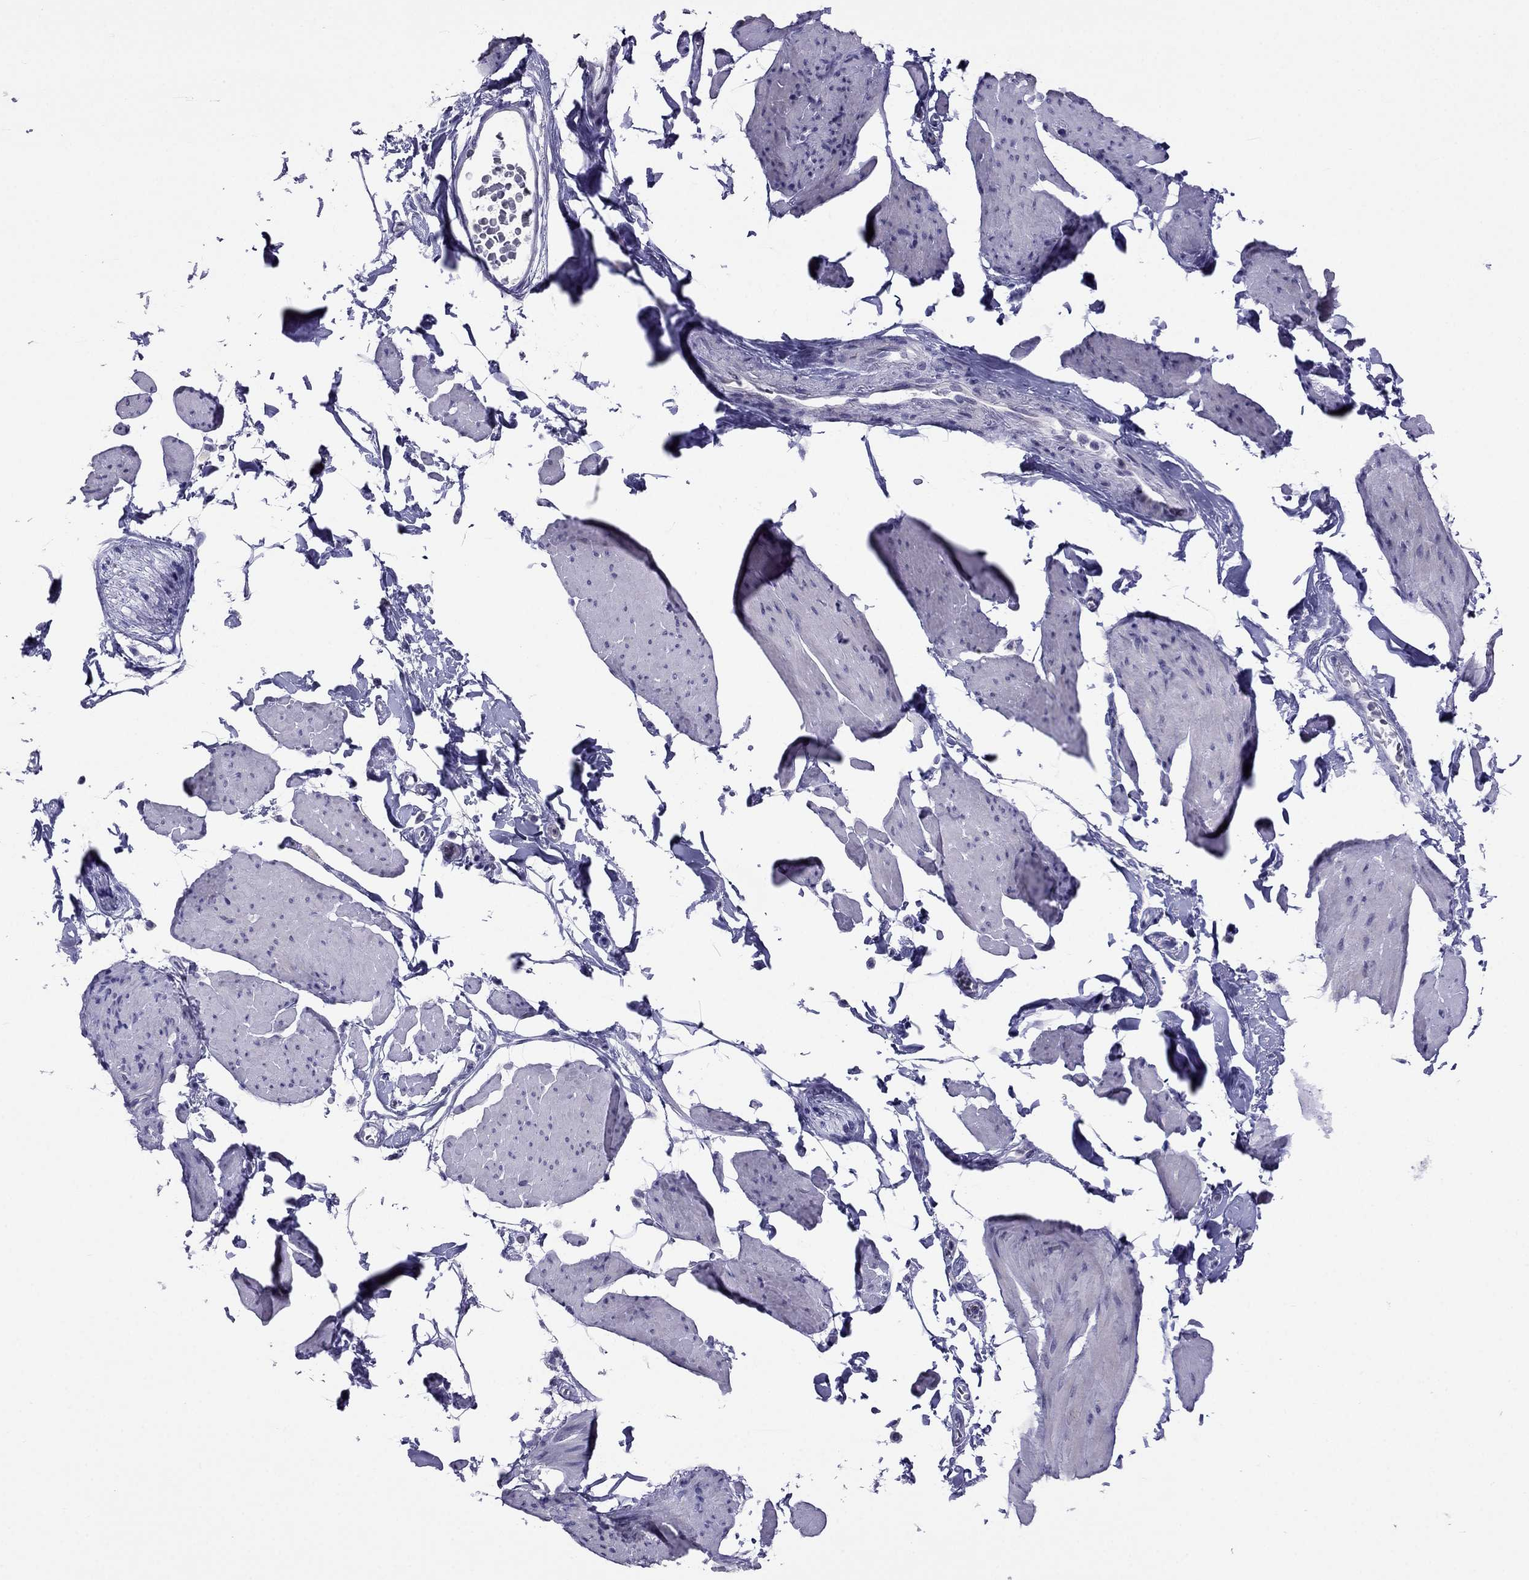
{"staining": {"intensity": "negative", "quantity": "none", "location": "none"}, "tissue": "smooth muscle", "cell_type": "Smooth muscle cells", "image_type": "normal", "snomed": [{"axis": "morphology", "description": "Normal tissue, NOS"}, {"axis": "topography", "description": "Adipose tissue"}, {"axis": "topography", "description": "Smooth muscle"}, {"axis": "topography", "description": "Peripheral nerve tissue"}], "caption": "An immunohistochemistry histopathology image of unremarkable smooth muscle is shown. There is no staining in smooth muscle cells of smooth muscle. Nuclei are stained in blue.", "gene": "CROCC2", "patient": {"sex": "male", "age": 83}}